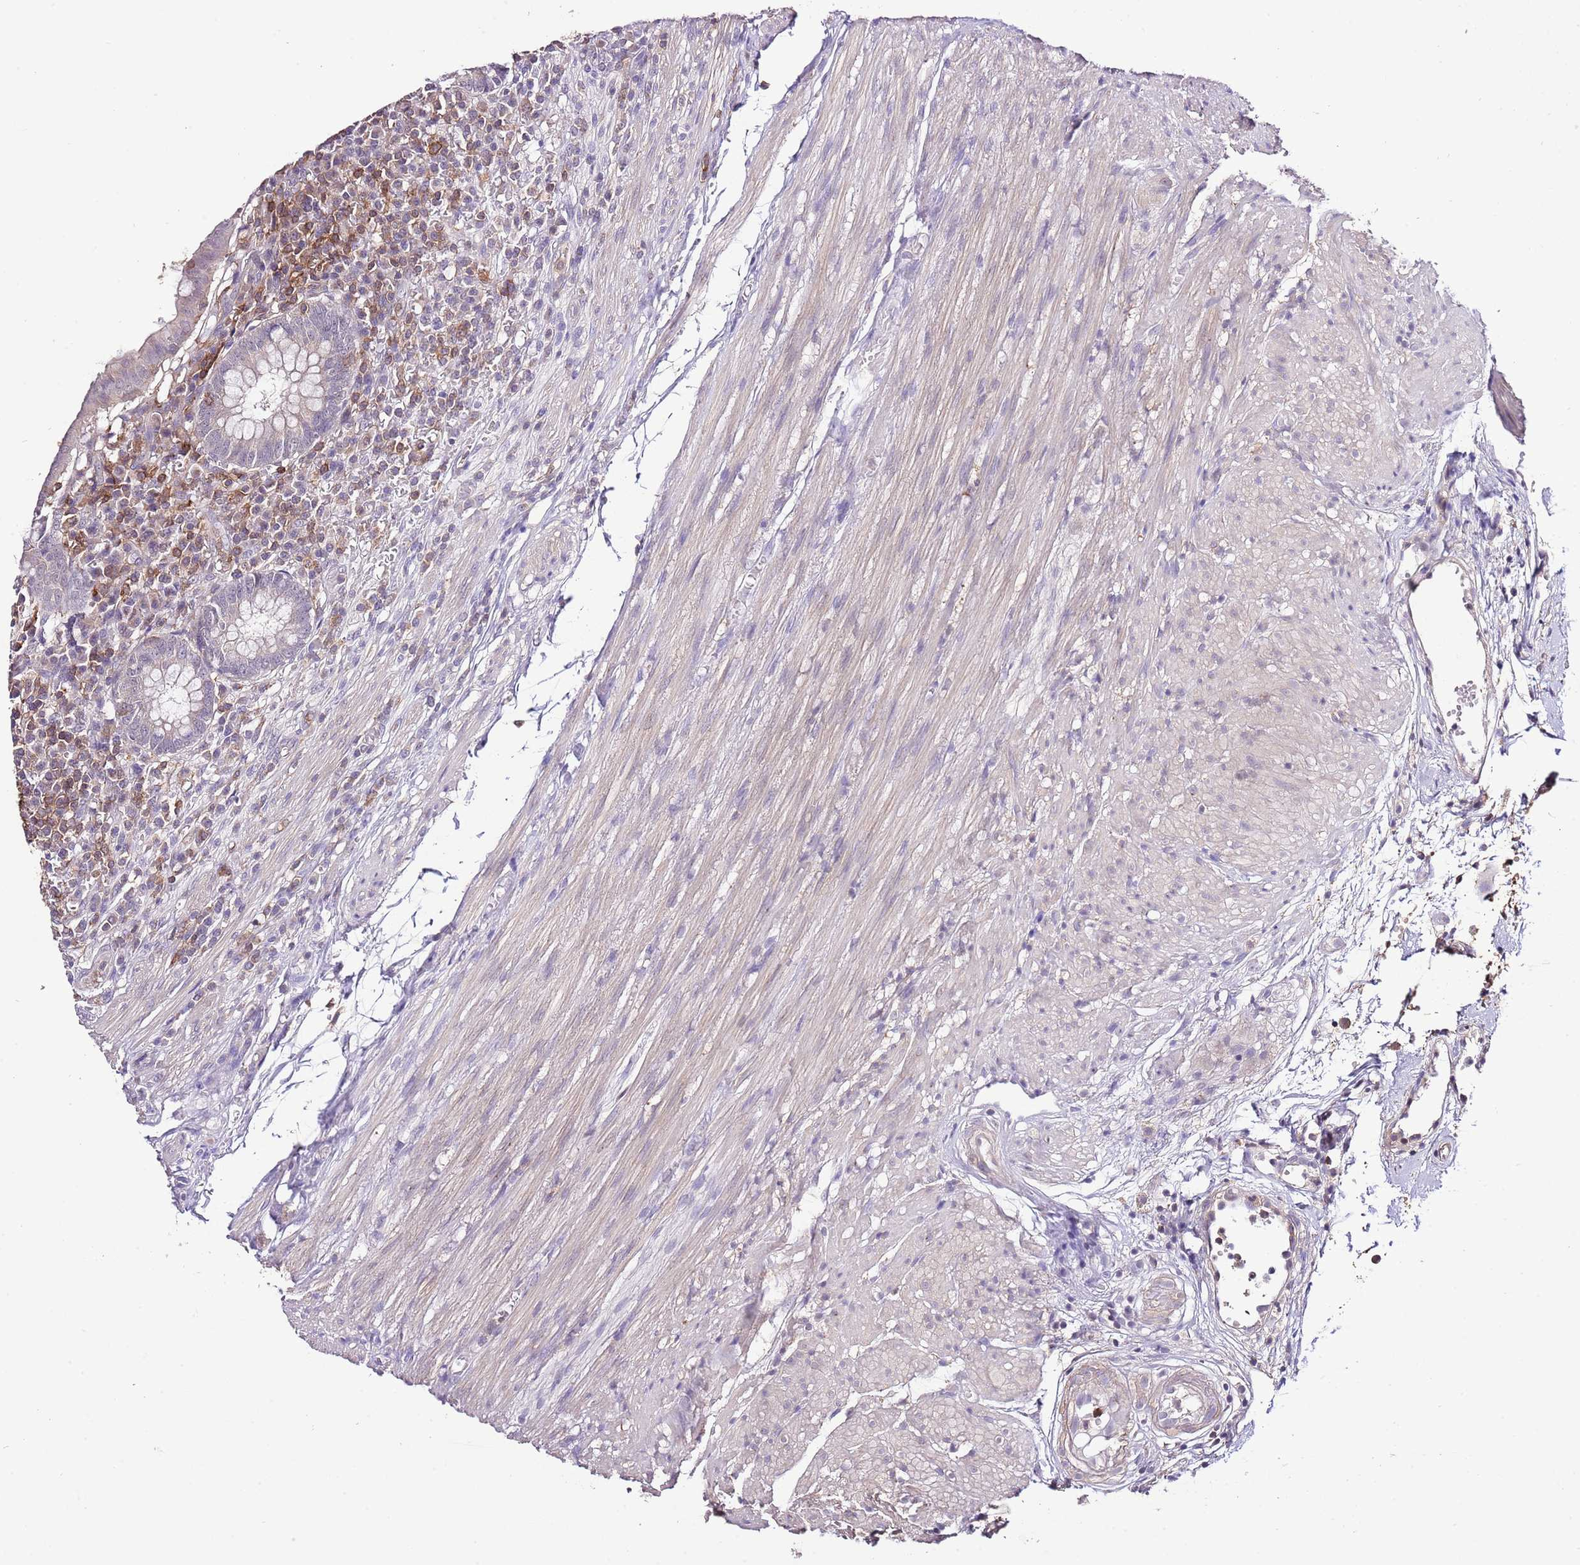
{"staining": {"intensity": "negative", "quantity": "none", "location": "none"}, "tissue": "appendix", "cell_type": "Glandular cells", "image_type": "normal", "snomed": [{"axis": "morphology", "description": "Normal tissue, NOS"}, {"axis": "topography", "description": "Appendix"}], "caption": "Appendix stained for a protein using immunohistochemistry demonstrates no staining glandular cells.", "gene": "EFHD1", "patient": {"sex": "male", "age": 83}}